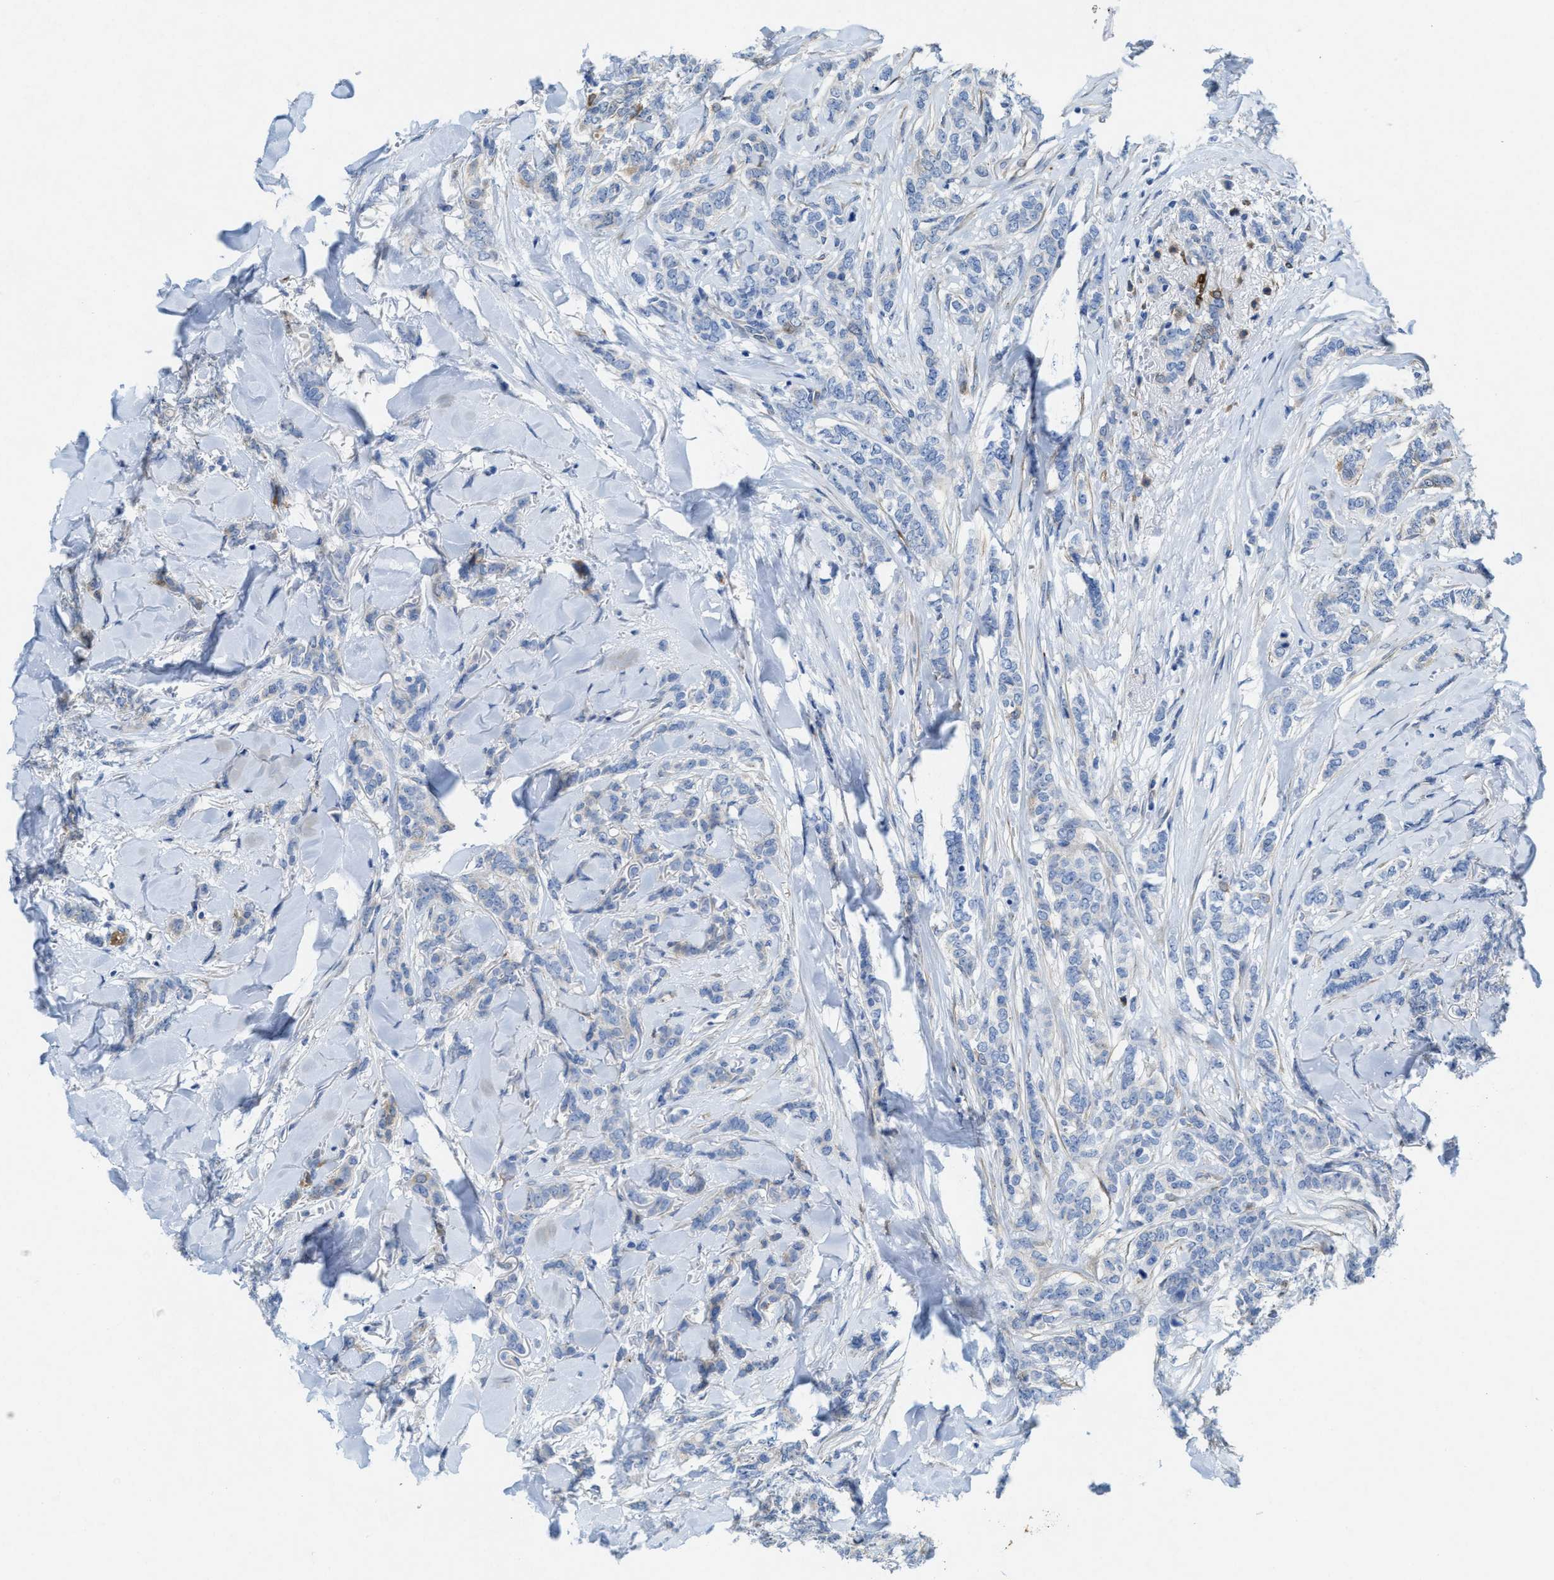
{"staining": {"intensity": "negative", "quantity": "none", "location": "none"}, "tissue": "breast cancer", "cell_type": "Tumor cells", "image_type": "cancer", "snomed": [{"axis": "morphology", "description": "Lobular carcinoma"}, {"axis": "topography", "description": "Skin"}, {"axis": "topography", "description": "Breast"}], "caption": "The photomicrograph reveals no staining of tumor cells in breast cancer (lobular carcinoma).", "gene": "ASS1", "patient": {"sex": "female", "age": 46}}